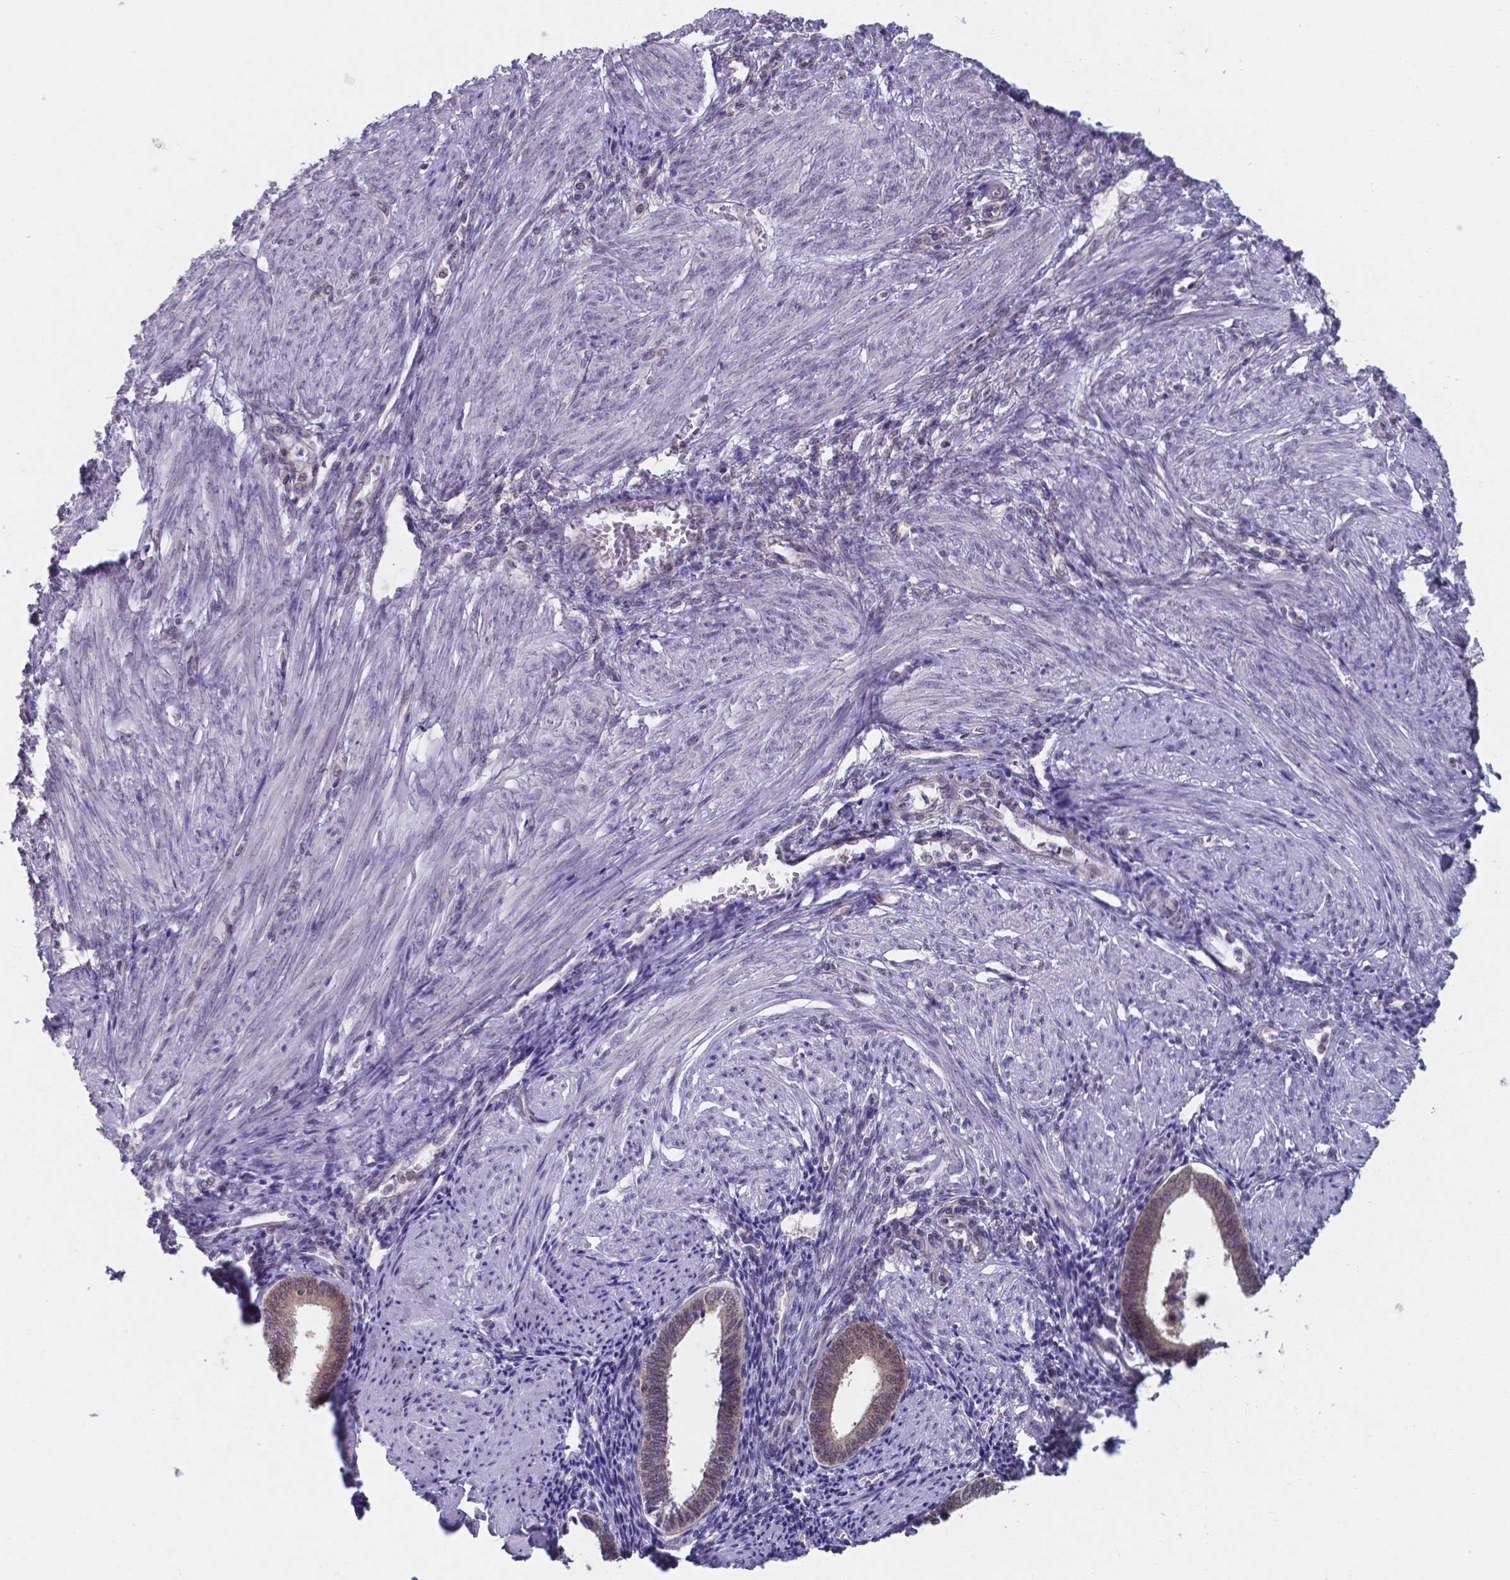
{"staining": {"intensity": "negative", "quantity": "none", "location": "none"}, "tissue": "endometrium", "cell_type": "Cells in endometrial stroma", "image_type": "normal", "snomed": [{"axis": "morphology", "description": "Normal tissue, NOS"}, {"axis": "topography", "description": "Endometrium"}], "caption": "Cells in endometrial stroma are negative for brown protein staining in unremarkable endometrium. (DAB immunohistochemistry (IHC), high magnification).", "gene": "UBE2E2", "patient": {"sex": "female", "age": 42}}